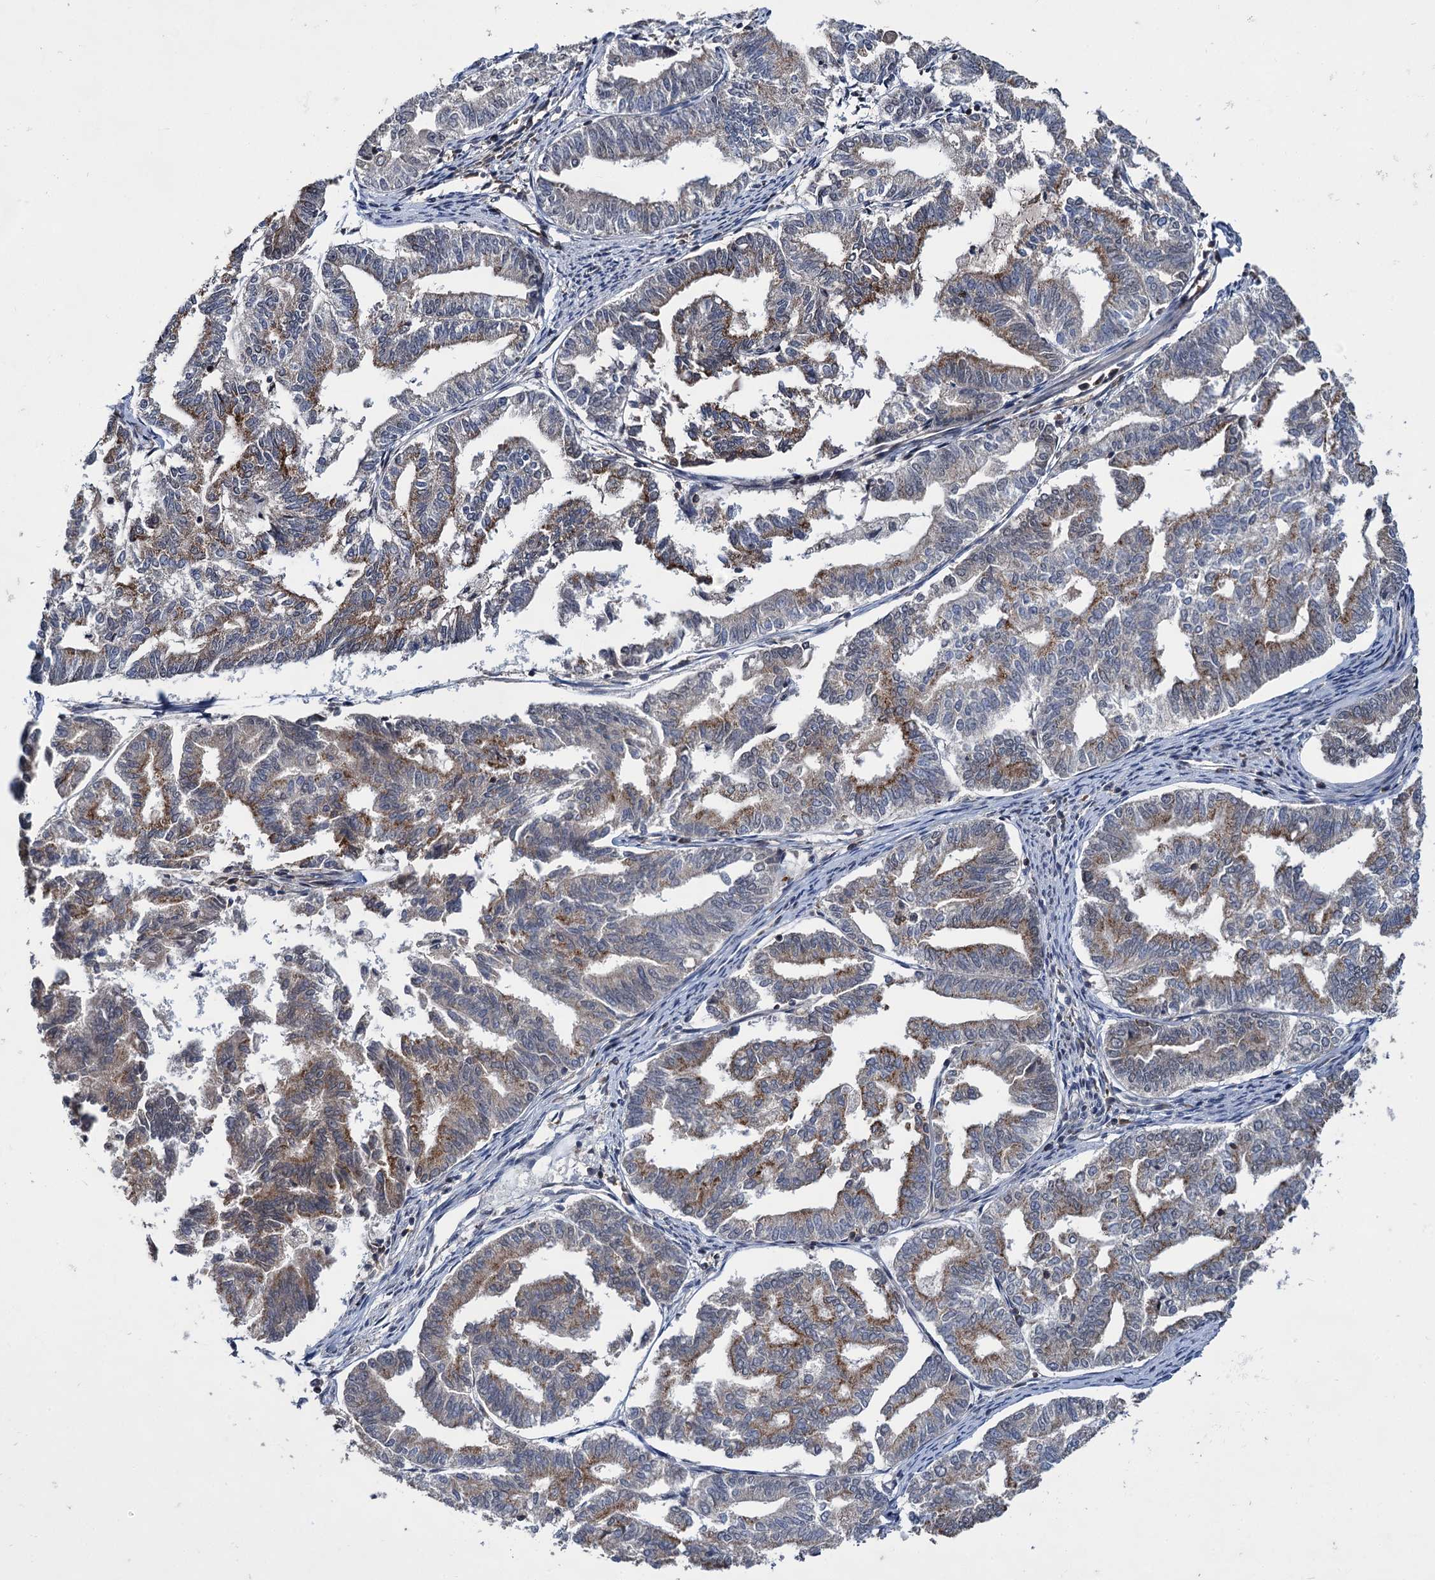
{"staining": {"intensity": "moderate", "quantity": "25%-75%", "location": "cytoplasmic/membranous"}, "tissue": "endometrial cancer", "cell_type": "Tumor cells", "image_type": "cancer", "snomed": [{"axis": "morphology", "description": "Adenocarcinoma, NOS"}, {"axis": "topography", "description": "Endometrium"}], "caption": "Moderate cytoplasmic/membranous protein positivity is present in about 25%-75% of tumor cells in endometrial adenocarcinoma.", "gene": "ABLIM1", "patient": {"sex": "female", "age": 79}}